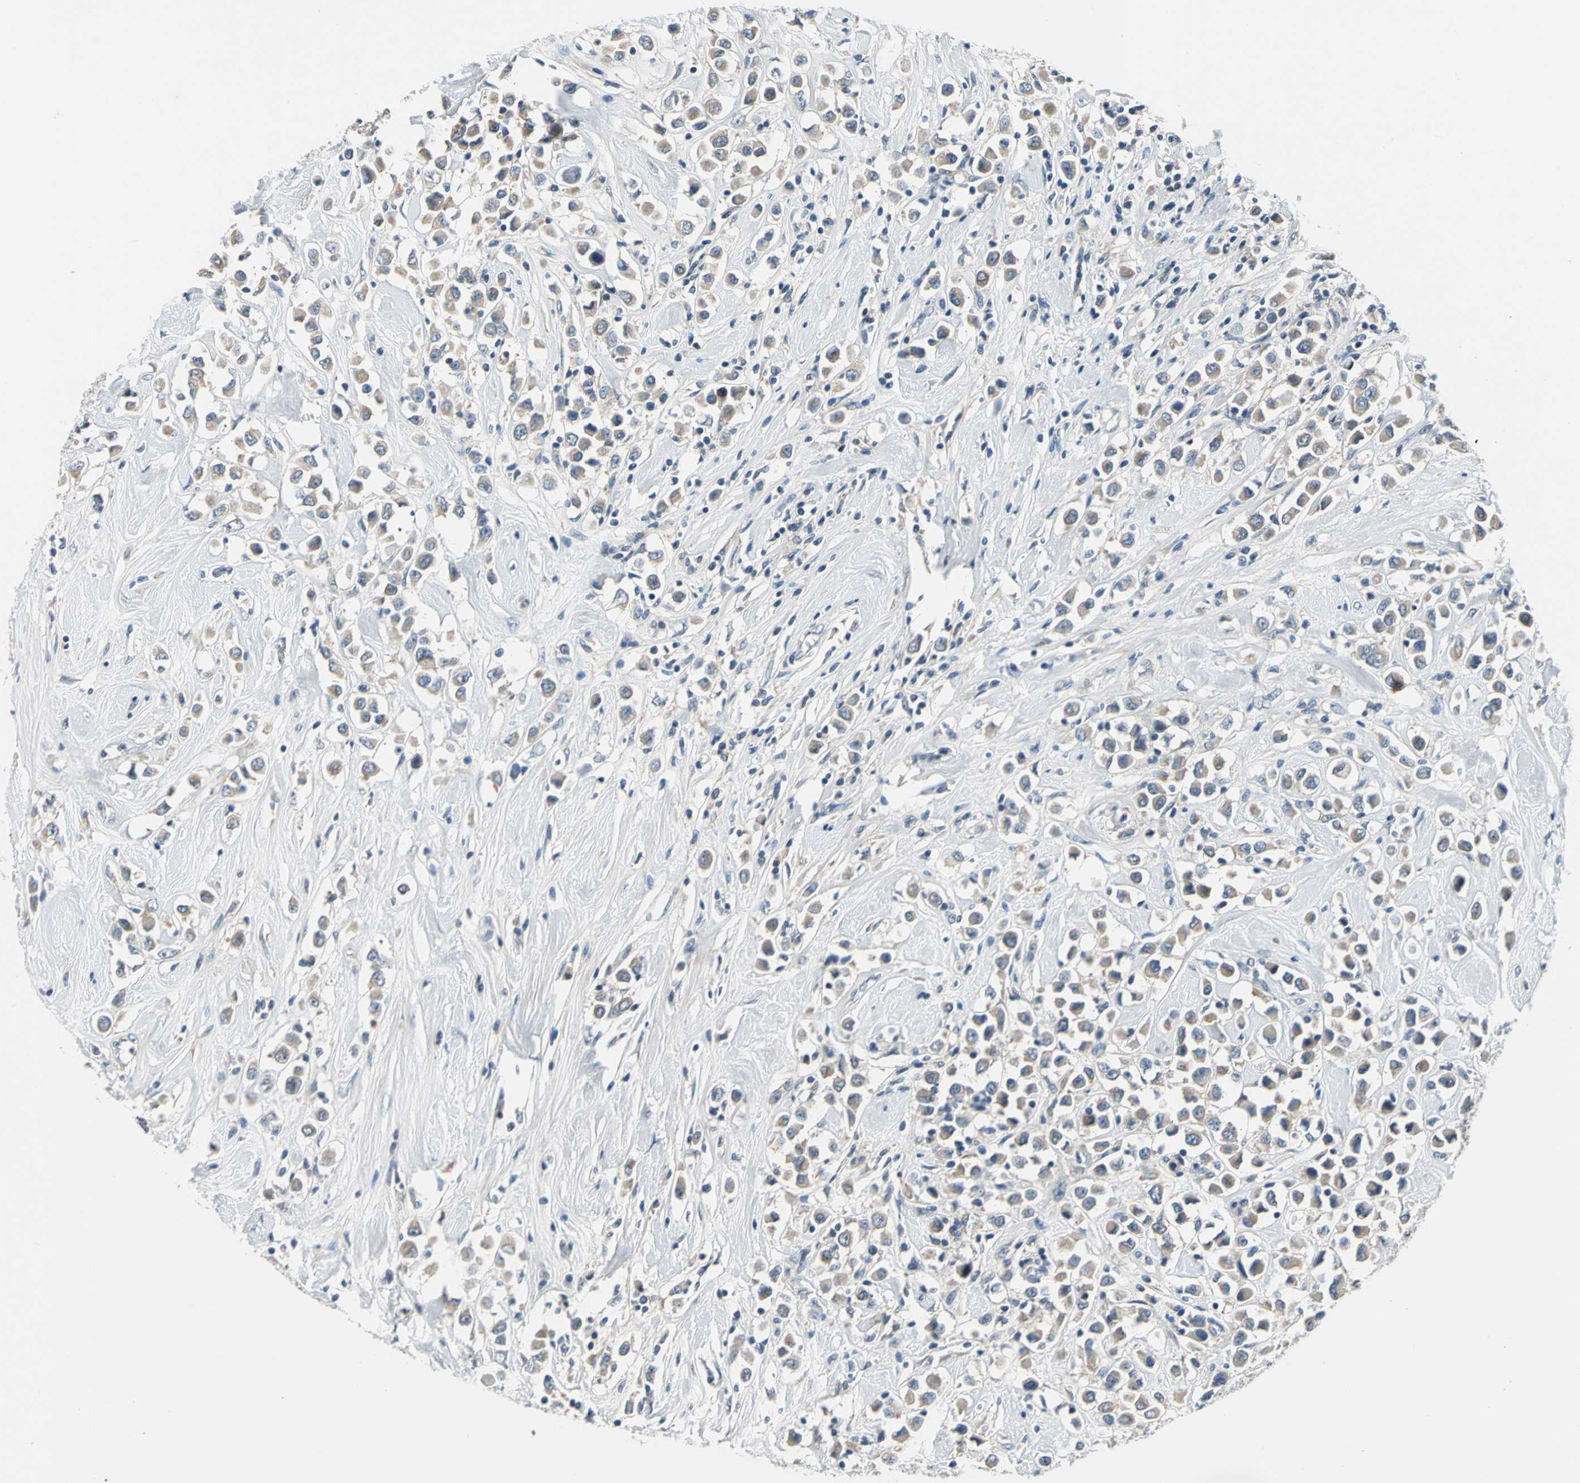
{"staining": {"intensity": "weak", "quantity": ">75%", "location": "cytoplasmic/membranous"}, "tissue": "breast cancer", "cell_type": "Tumor cells", "image_type": "cancer", "snomed": [{"axis": "morphology", "description": "Duct carcinoma"}, {"axis": "topography", "description": "Breast"}], "caption": "A histopathology image of human breast cancer stained for a protein exhibits weak cytoplasmic/membranous brown staining in tumor cells.", "gene": "ZNF415", "patient": {"sex": "female", "age": 61}}